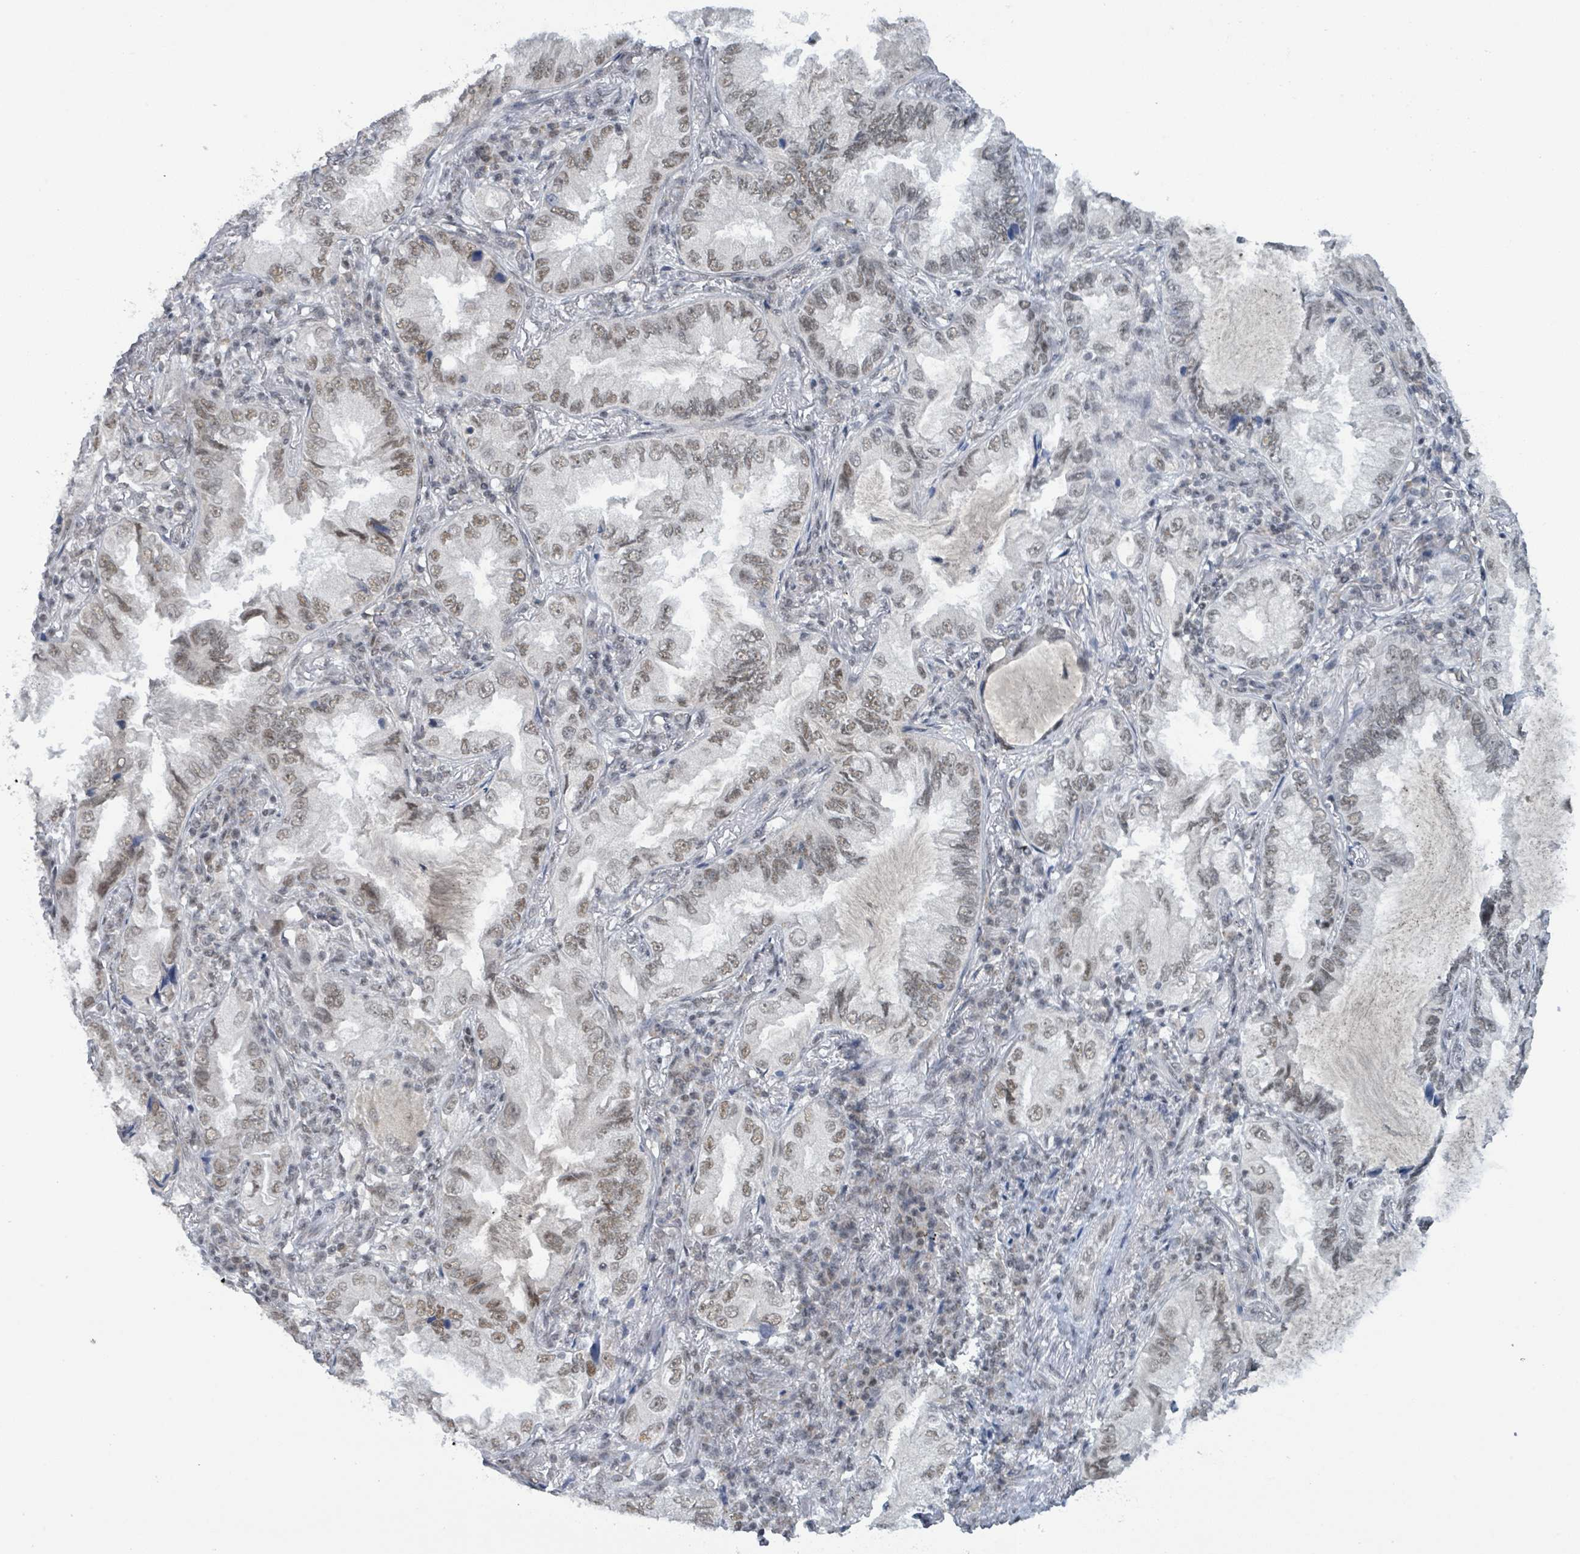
{"staining": {"intensity": "moderate", "quantity": "25%-75%", "location": "nuclear"}, "tissue": "lung cancer", "cell_type": "Tumor cells", "image_type": "cancer", "snomed": [{"axis": "morphology", "description": "Adenocarcinoma, NOS"}, {"axis": "topography", "description": "Lung"}], "caption": "Immunohistochemical staining of human lung adenocarcinoma shows medium levels of moderate nuclear positivity in about 25%-75% of tumor cells.", "gene": "BANP", "patient": {"sex": "female", "age": 69}}